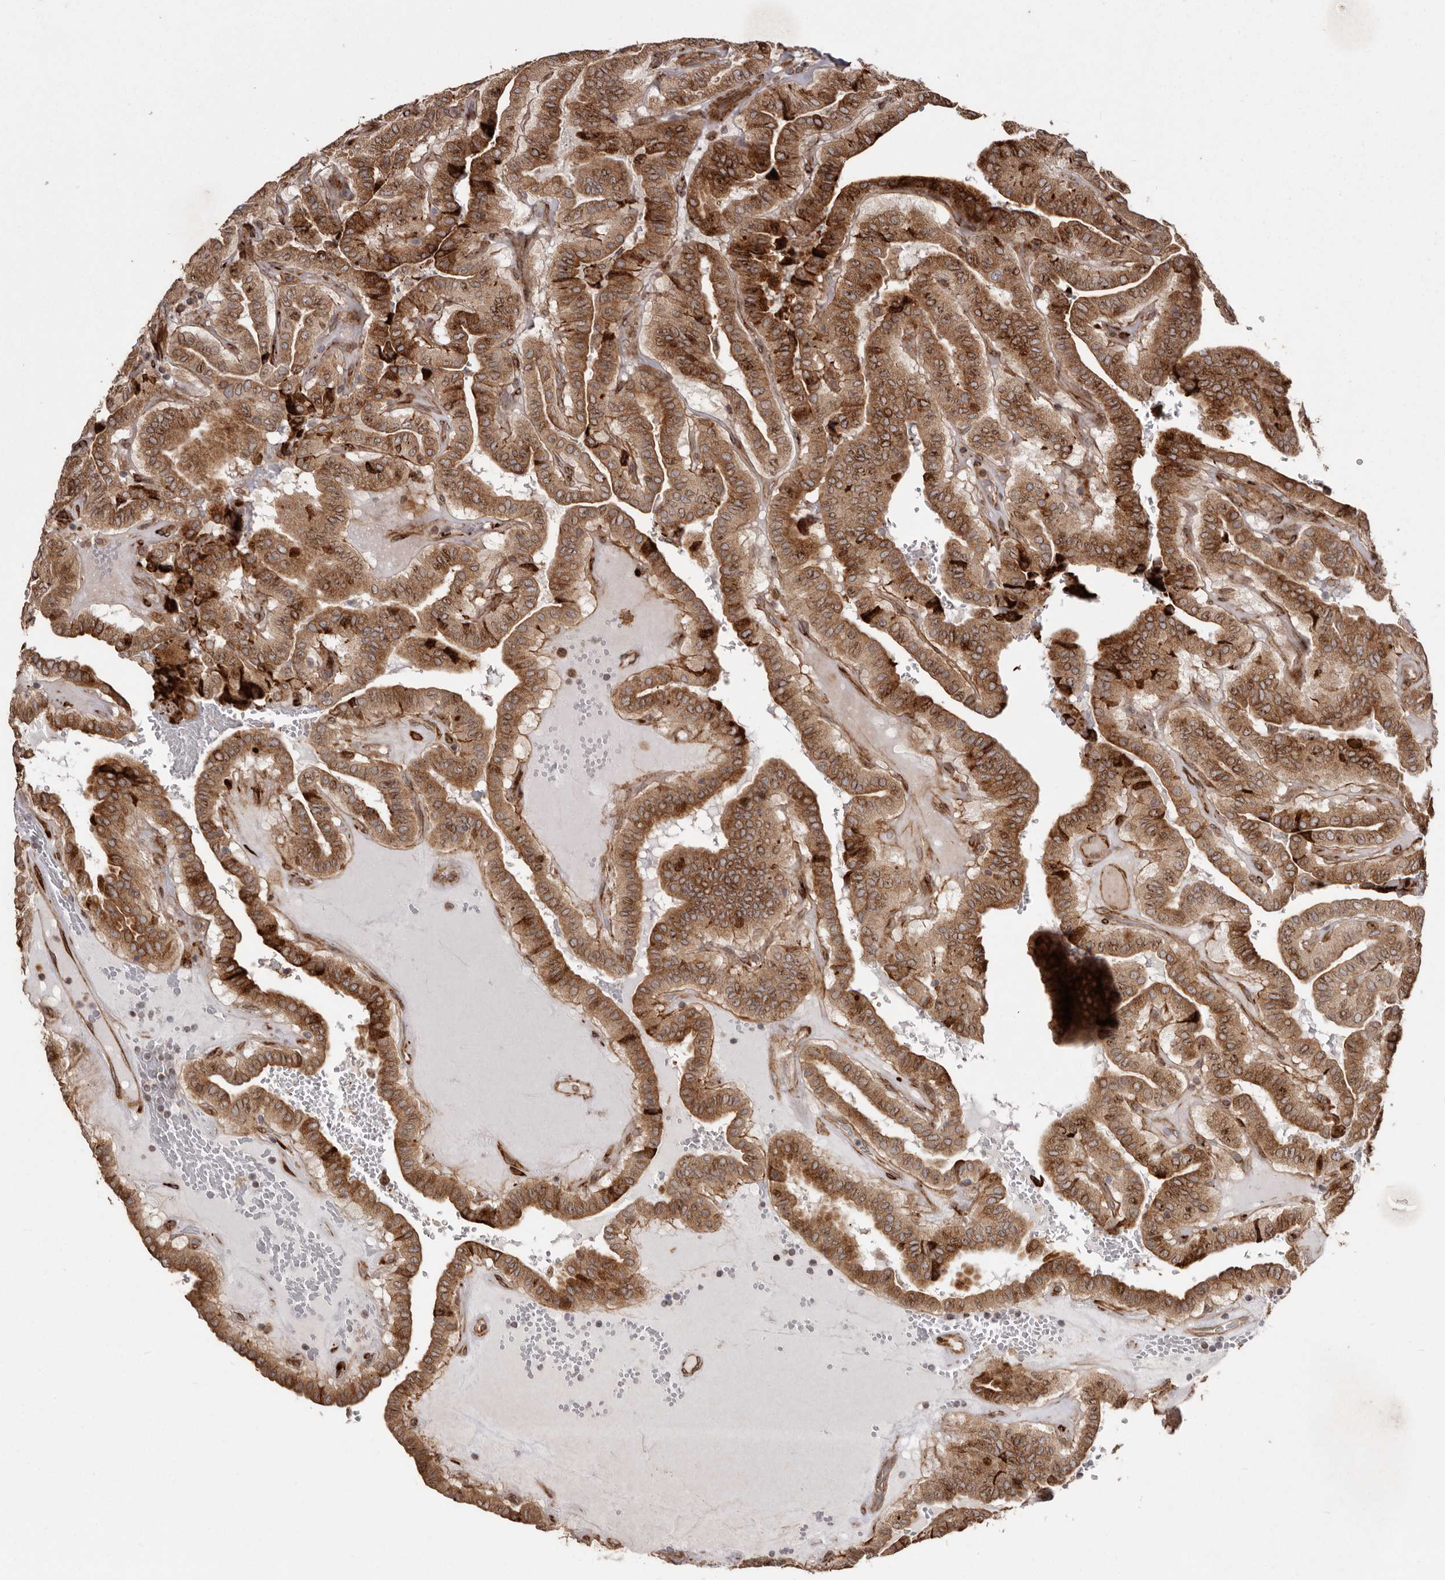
{"staining": {"intensity": "moderate", "quantity": ">75%", "location": "cytoplasmic/membranous"}, "tissue": "thyroid cancer", "cell_type": "Tumor cells", "image_type": "cancer", "snomed": [{"axis": "morphology", "description": "Papillary adenocarcinoma, NOS"}, {"axis": "topography", "description": "Thyroid gland"}], "caption": "Human thyroid papillary adenocarcinoma stained for a protein (brown) displays moderate cytoplasmic/membranous positive staining in about >75% of tumor cells.", "gene": "NUP43", "patient": {"sex": "male", "age": 77}}